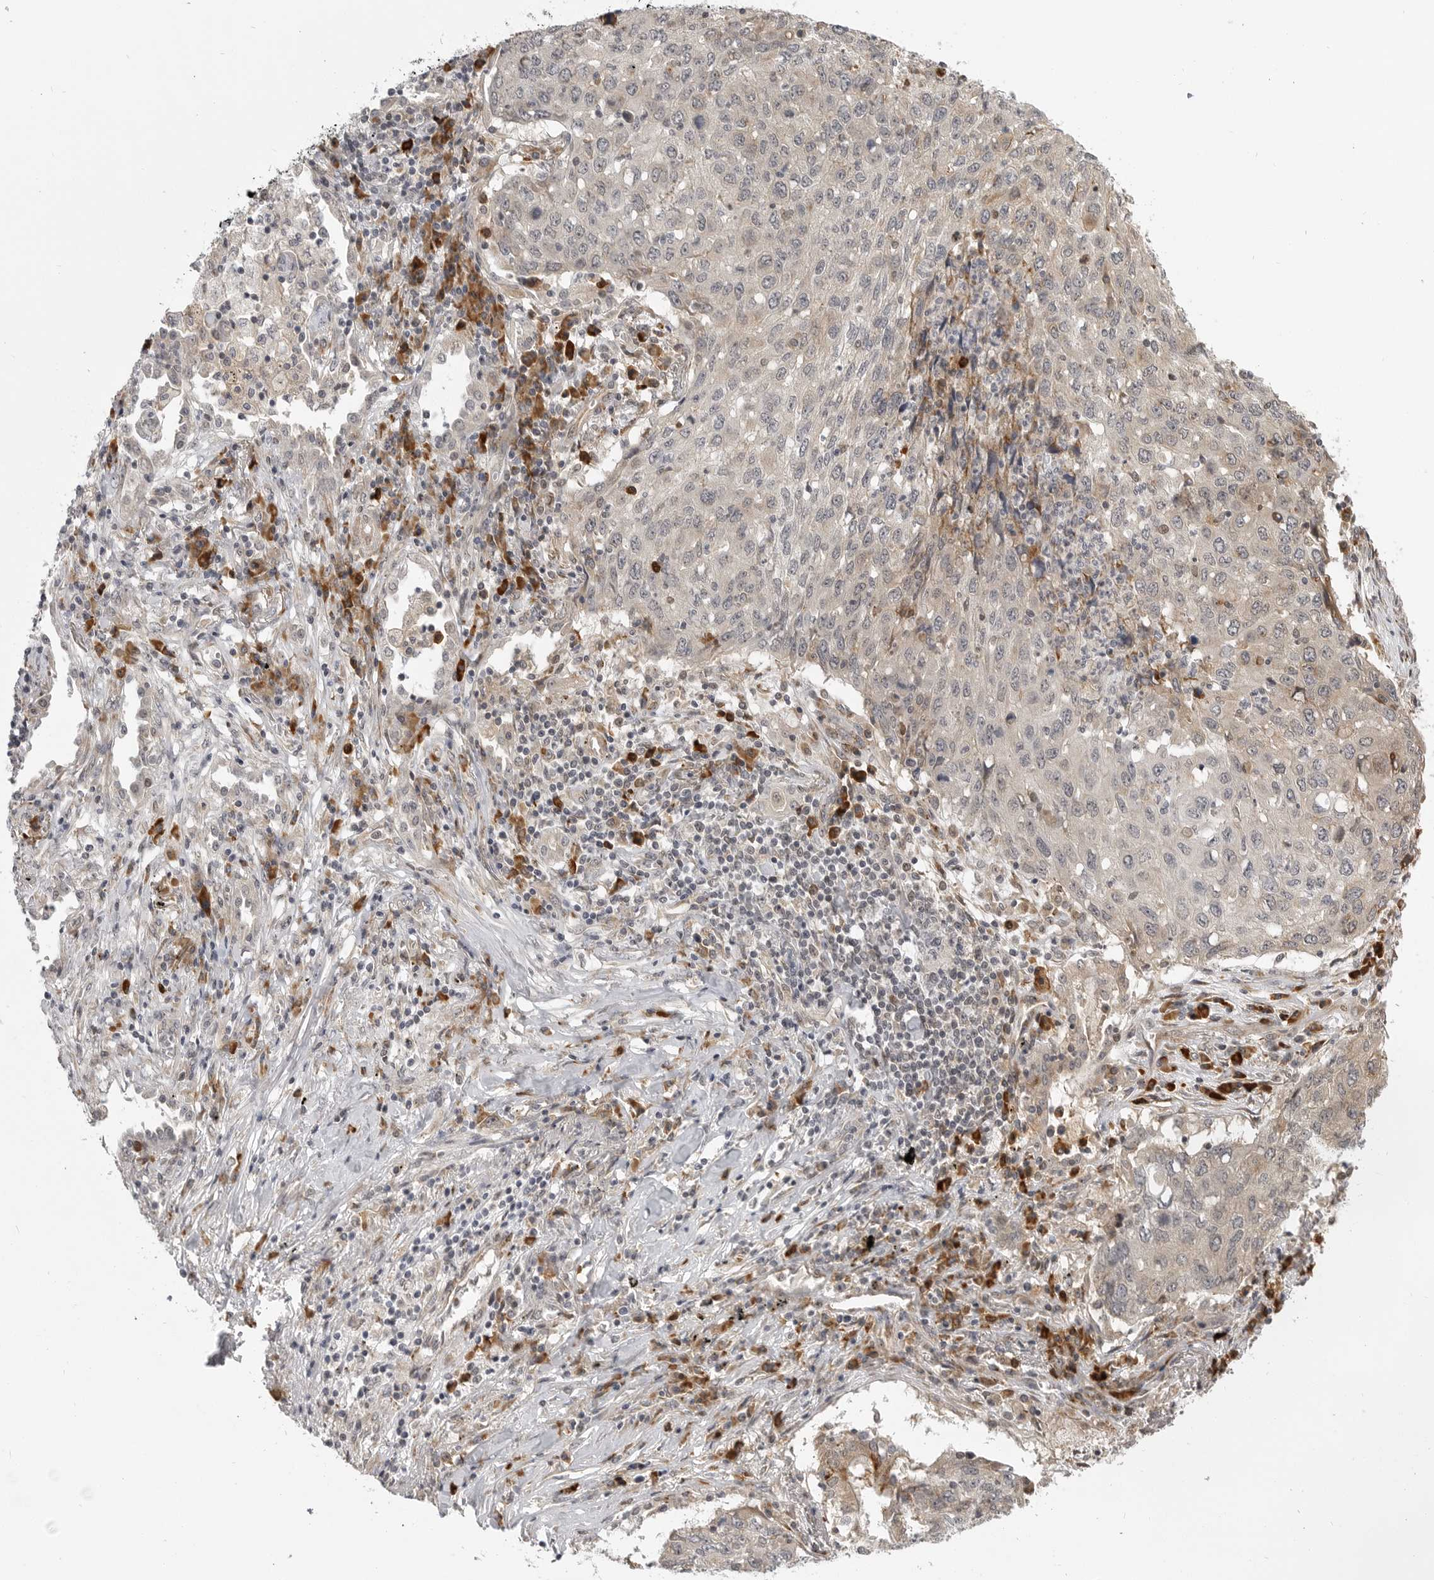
{"staining": {"intensity": "weak", "quantity": "<25%", "location": "cytoplasmic/membranous"}, "tissue": "lung cancer", "cell_type": "Tumor cells", "image_type": "cancer", "snomed": [{"axis": "morphology", "description": "Squamous cell carcinoma, NOS"}, {"axis": "topography", "description": "Lung"}], "caption": "DAB (3,3'-diaminobenzidine) immunohistochemical staining of human lung squamous cell carcinoma exhibits no significant expression in tumor cells.", "gene": "CEP295NL", "patient": {"sex": "female", "age": 63}}